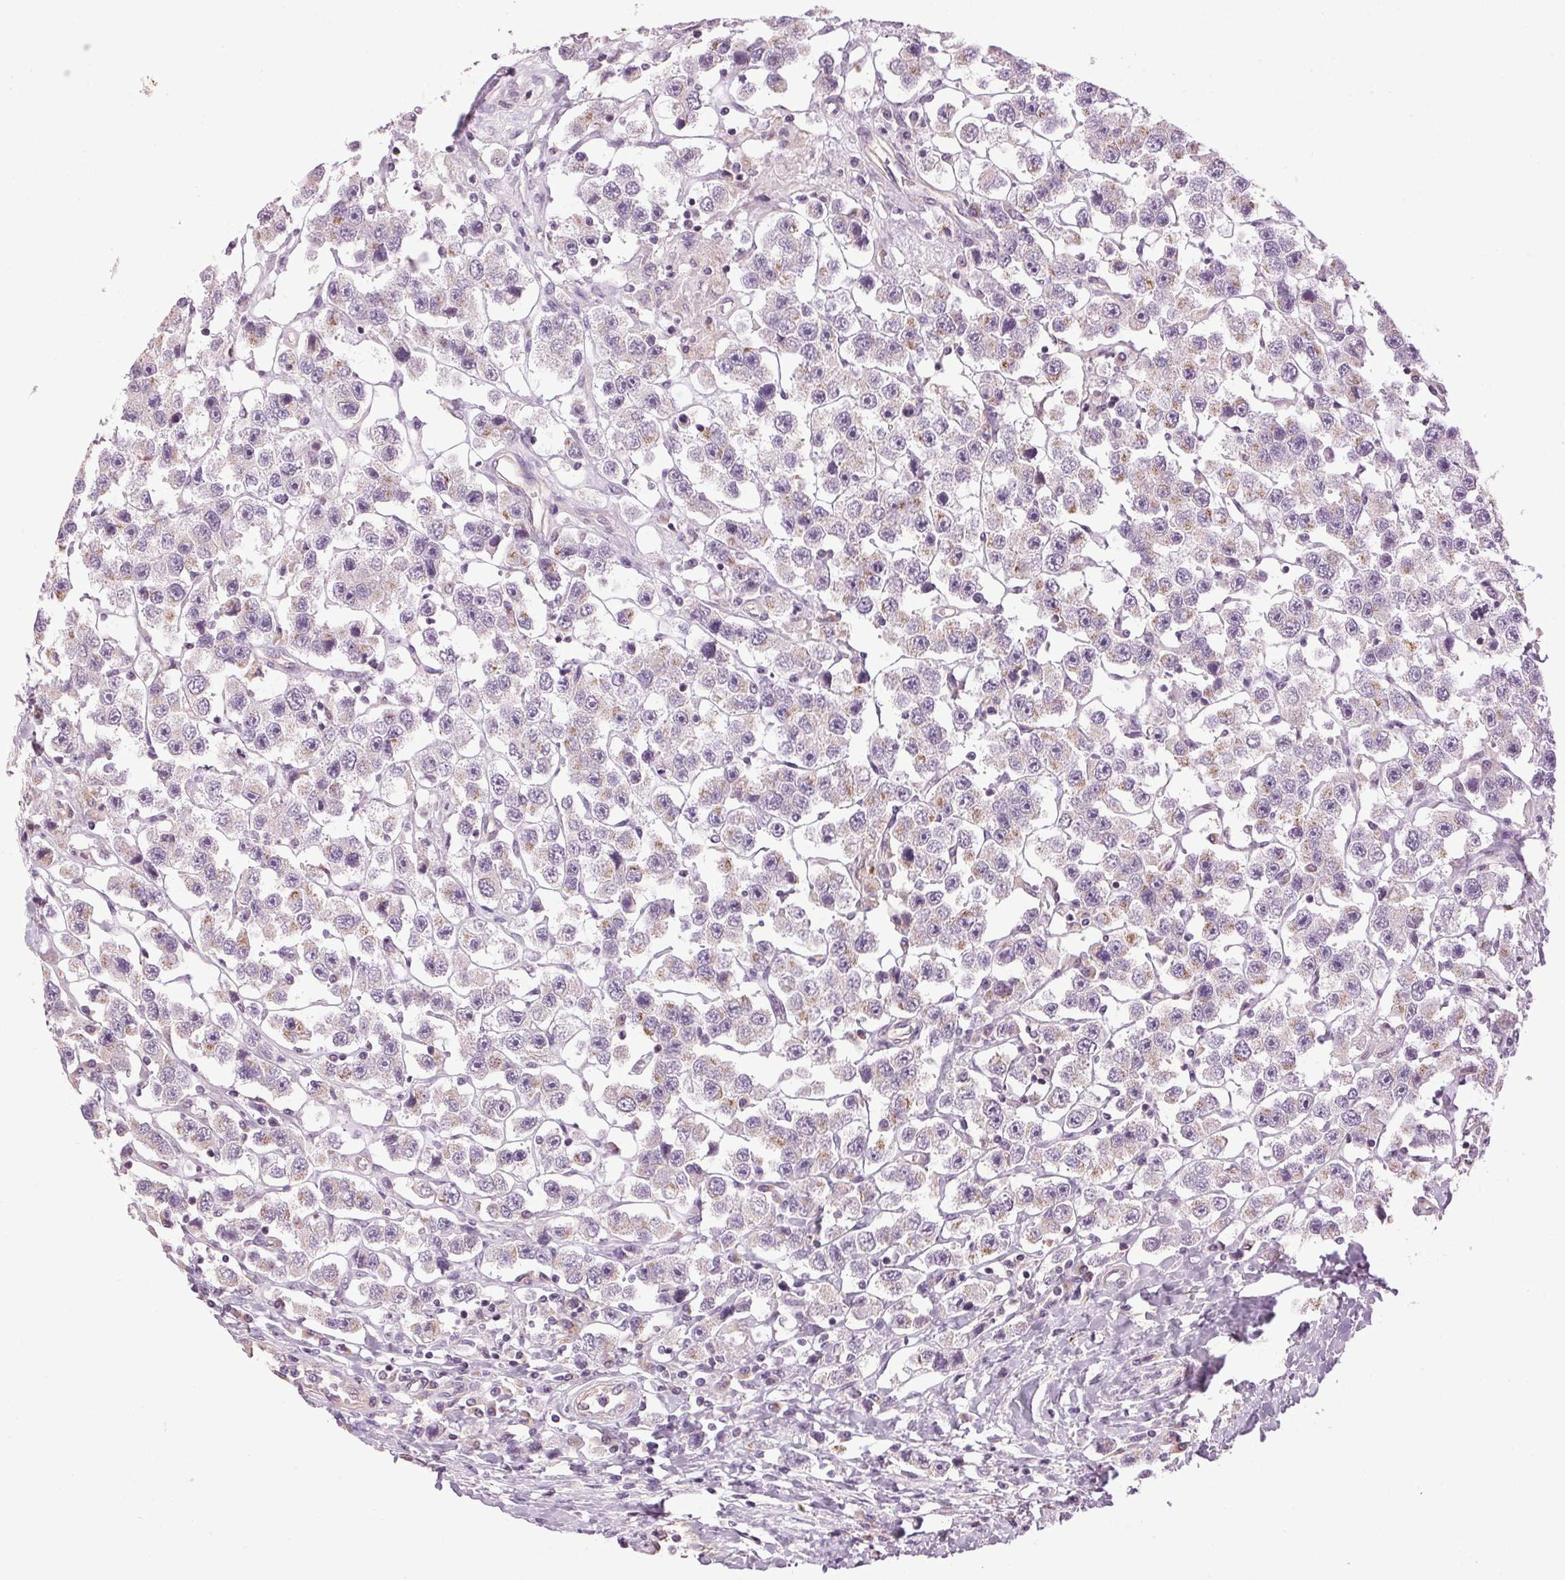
{"staining": {"intensity": "weak", "quantity": "25%-75%", "location": "cytoplasmic/membranous"}, "tissue": "testis cancer", "cell_type": "Tumor cells", "image_type": "cancer", "snomed": [{"axis": "morphology", "description": "Seminoma, NOS"}, {"axis": "topography", "description": "Testis"}], "caption": "Immunohistochemistry staining of testis cancer, which shows low levels of weak cytoplasmic/membranous positivity in about 25%-75% of tumor cells indicating weak cytoplasmic/membranous protein positivity. The staining was performed using DAB (3,3'-diaminobenzidine) (brown) for protein detection and nuclei were counterstained in hematoxylin (blue).", "gene": "GOLPH3", "patient": {"sex": "male", "age": 45}}